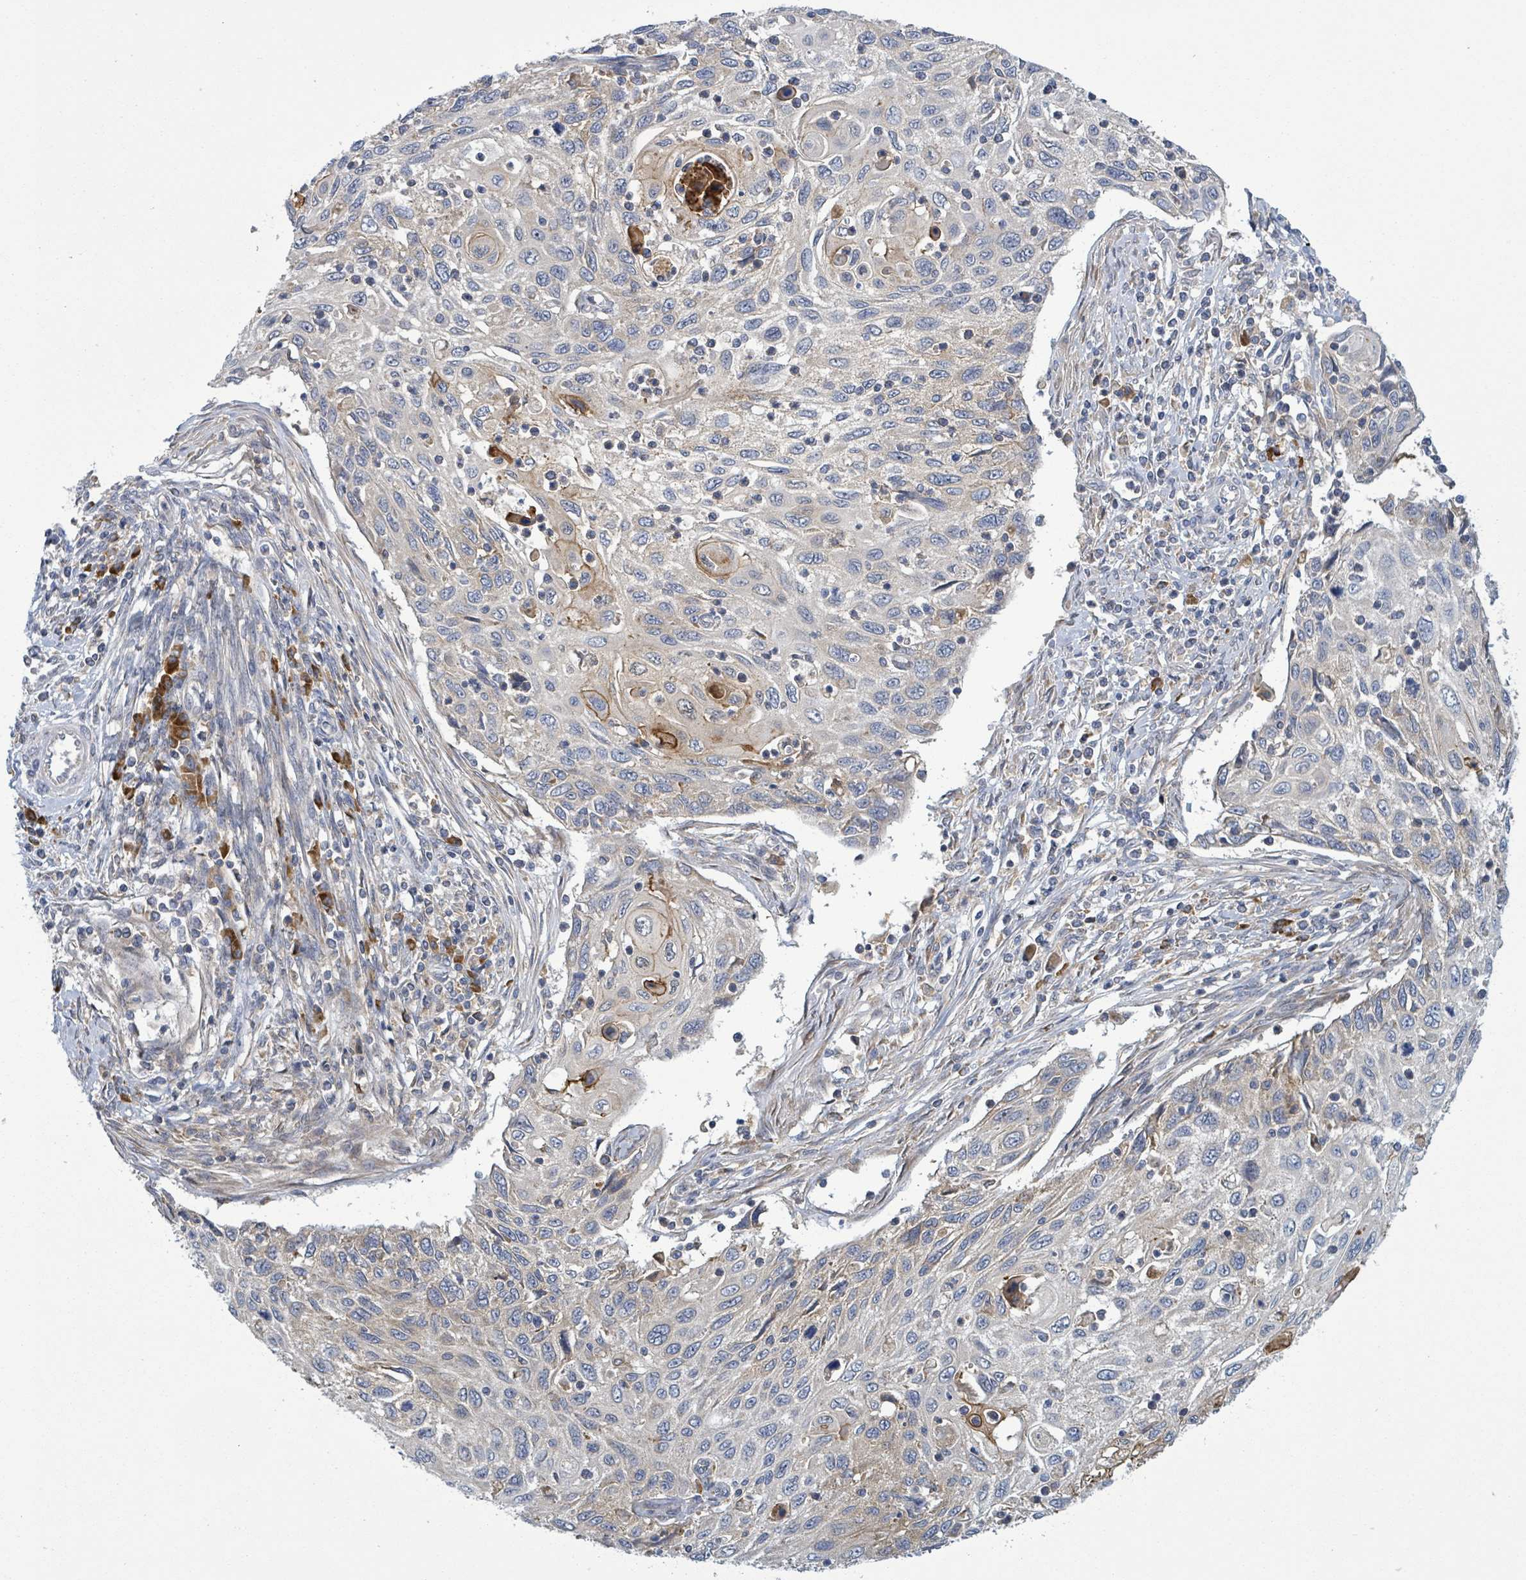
{"staining": {"intensity": "negative", "quantity": "none", "location": "none"}, "tissue": "cervical cancer", "cell_type": "Tumor cells", "image_type": "cancer", "snomed": [{"axis": "morphology", "description": "Squamous cell carcinoma, NOS"}, {"axis": "topography", "description": "Cervix"}], "caption": "Cervical cancer stained for a protein using immunohistochemistry demonstrates no positivity tumor cells.", "gene": "ATP13A1", "patient": {"sex": "female", "age": 70}}